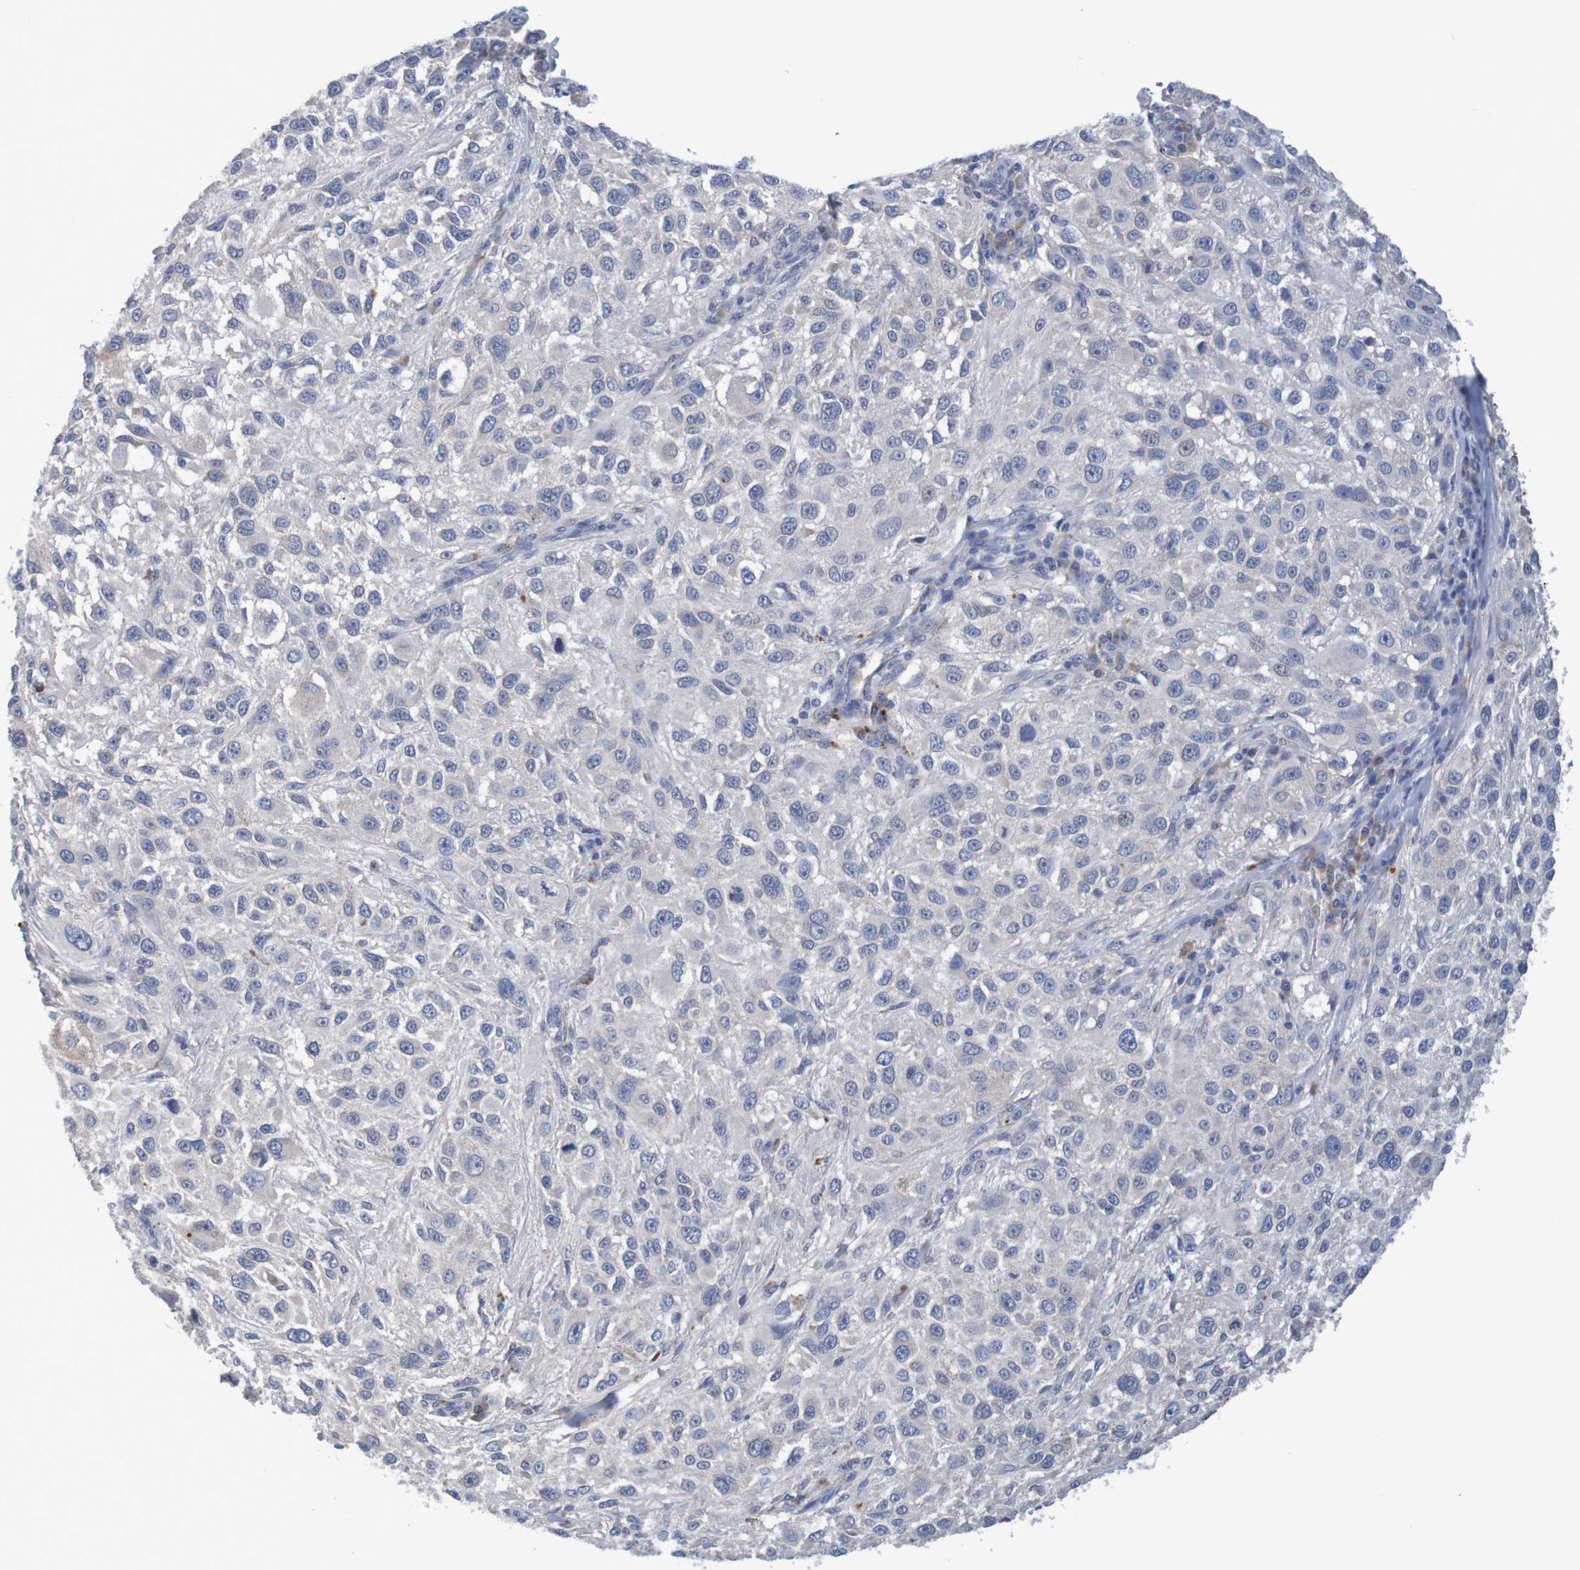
{"staining": {"intensity": "weak", "quantity": "<25%", "location": "cytoplasmic/membranous"}, "tissue": "melanoma", "cell_type": "Tumor cells", "image_type": "cancer", "snomed": [{"axis": "morphology", "description": "Necrosis, NOS"}, {"axis": "morphology", "description": "Malignant melanoma, NOS"}, {"axis": "topography", "description": "Skin"}], "caption": "Human melanoma stained for a protein using immunohistochemistry exhibits no expression in tumor cells.", "gene": "LTA", "patient": {"sex": "female", "age": 87}}